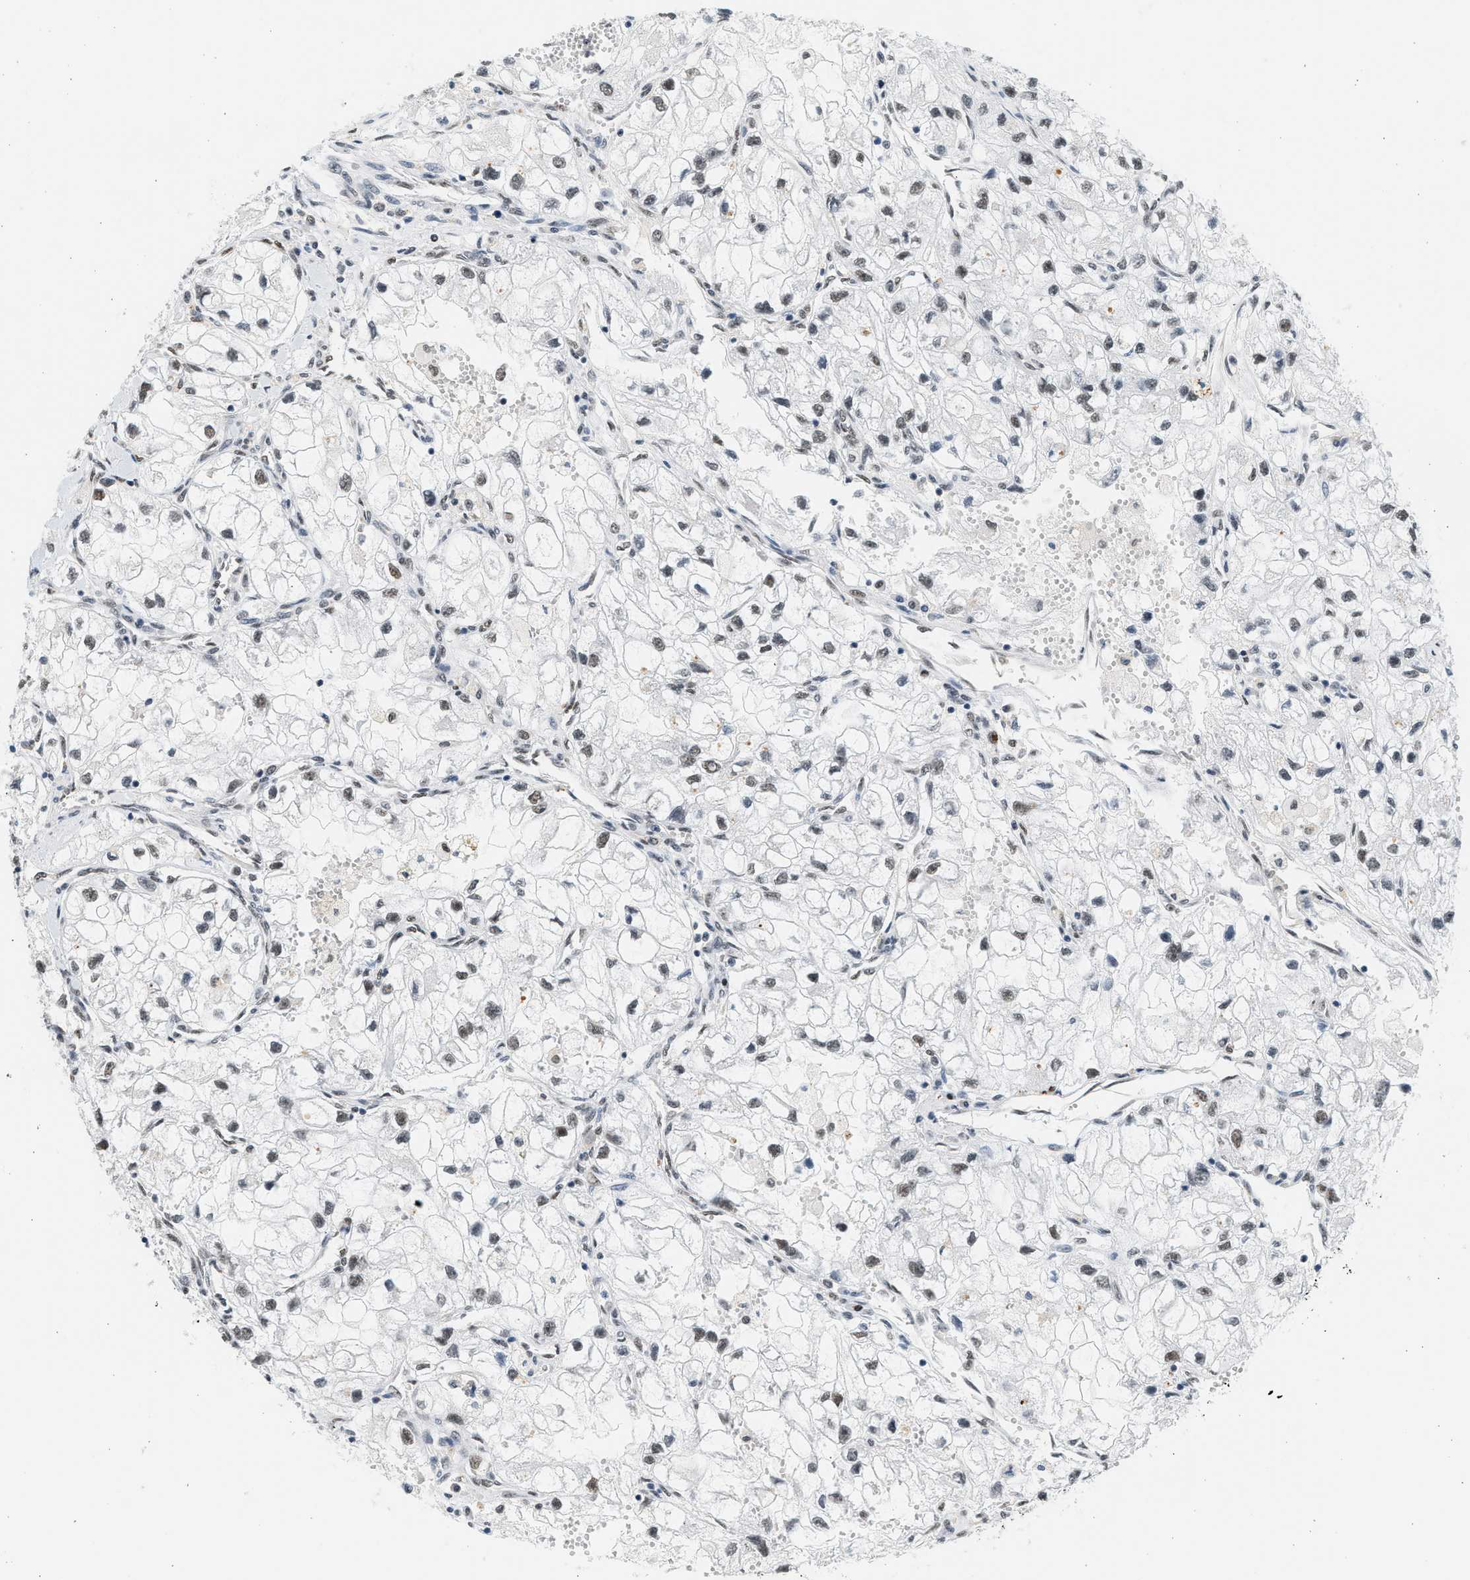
{"staining": {"intensity": "weak", "quantity": "25%-75%", "location": "nuclear"}, "tissue": "renal cancer", "cell_type": "Tumor cells", "image_type": "cancer", "snomed": [{"axis": "morphology", "description": "Adenocarcinoma, NOS"}, {"axis": "topography", "description": "Kidney"}], "caption": "Protein expression analysis of adenocarcinoma (renal) reveals weak nuclear positivity in about 25%-75% of tumor cells.", "gene": "HIPK1", "patient": {"sex": "female", "age": 70}}